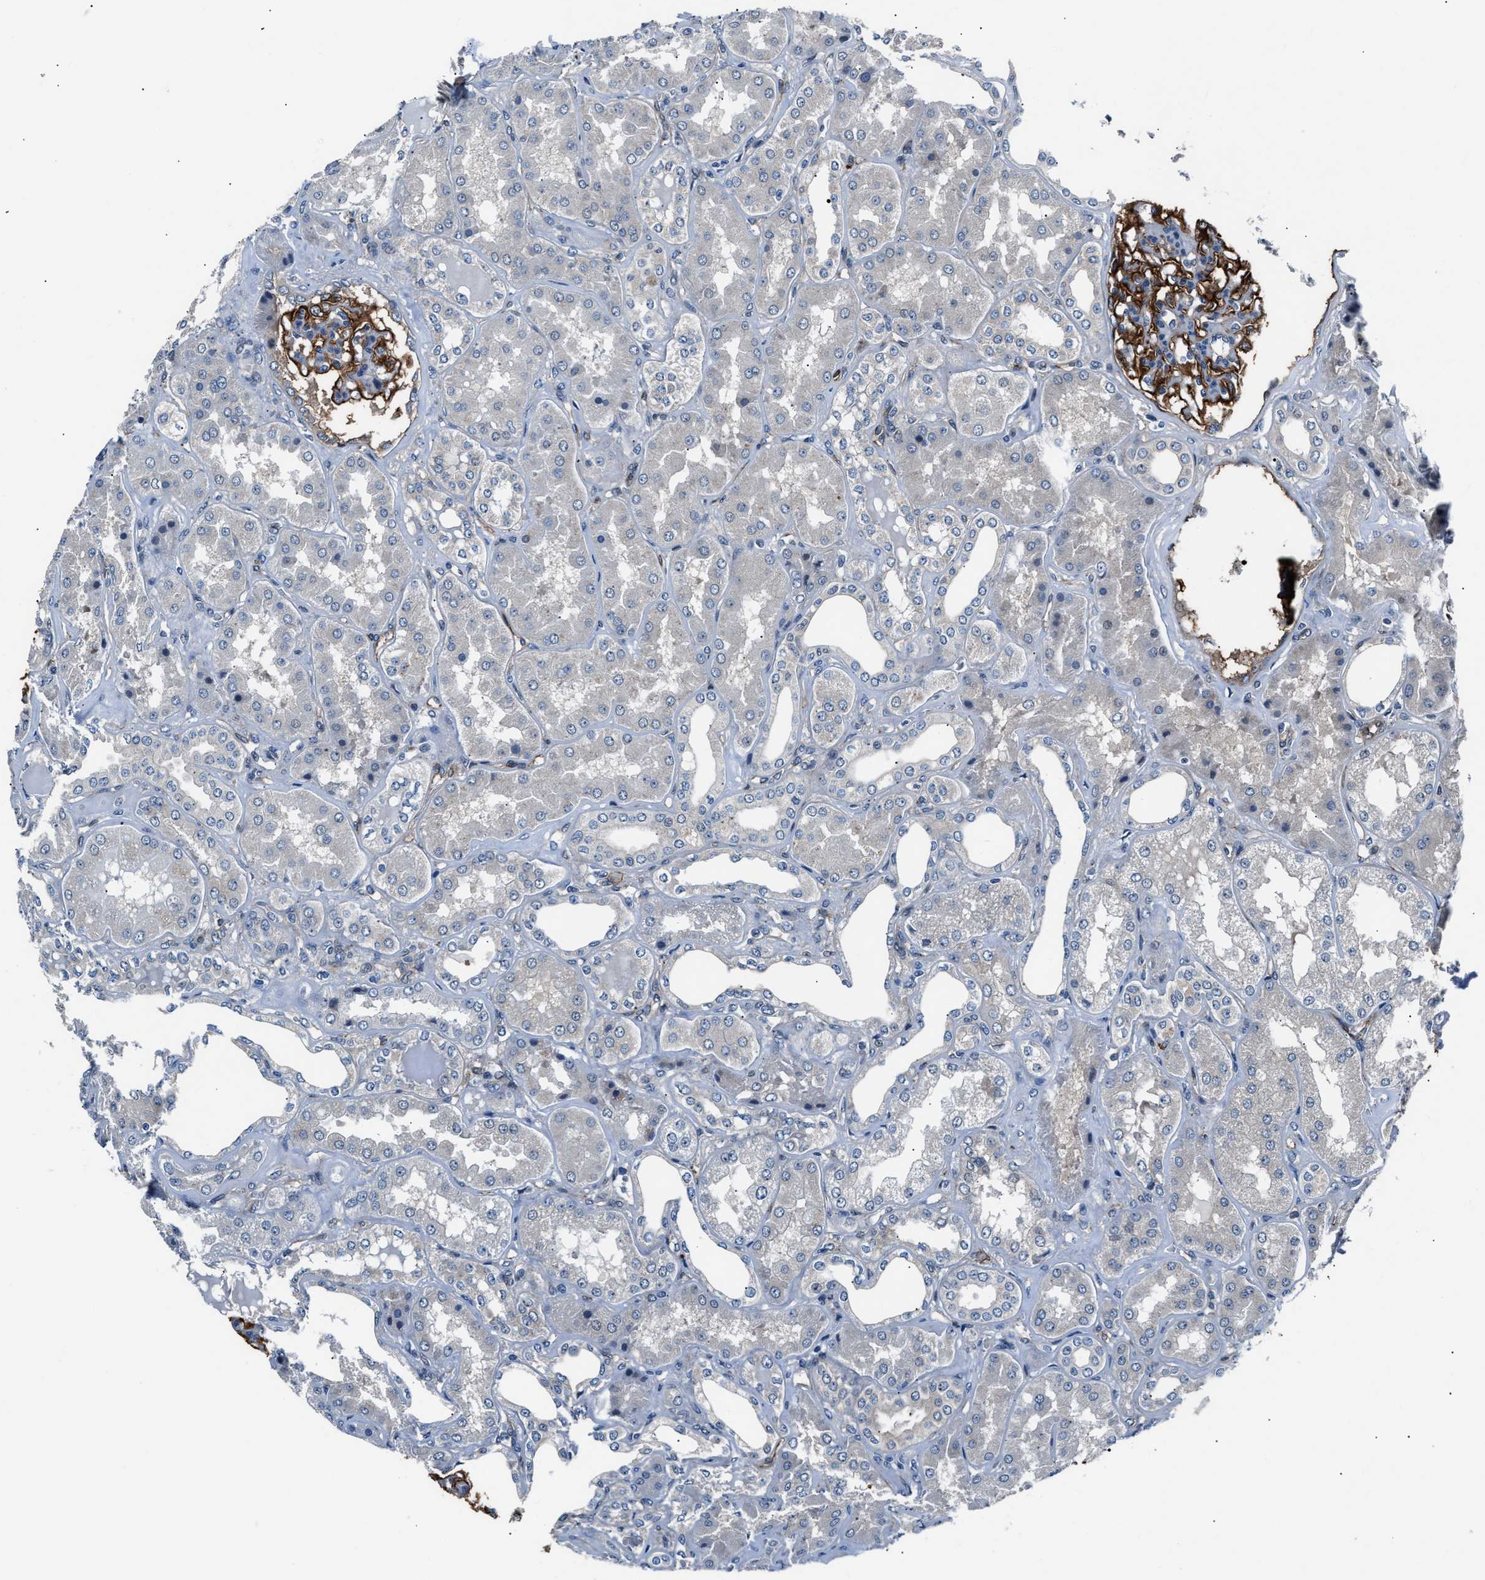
{"staining": {"intensity": "strong", "quantity": ">75%", "location": "cytoplasmic/membranous"}, "tissue": "kidney", "cell_type": "Cells in glomeruli", "image_type": "normal", "snomed": [{"axis": "morphology", "description": "Normal tissue, NOS"}, {"axis": "topography", "description": "Kidney"}], "caption": "DAB (3,3'-diaminobenzidine) immunohistochemical staining of normal kidney shows strong cytoplasmic/membranous protein positivity in about >75% of cells in glomeruli.", "gene": "MPDZ", "patient": {"sex": "female", "age": 56}}